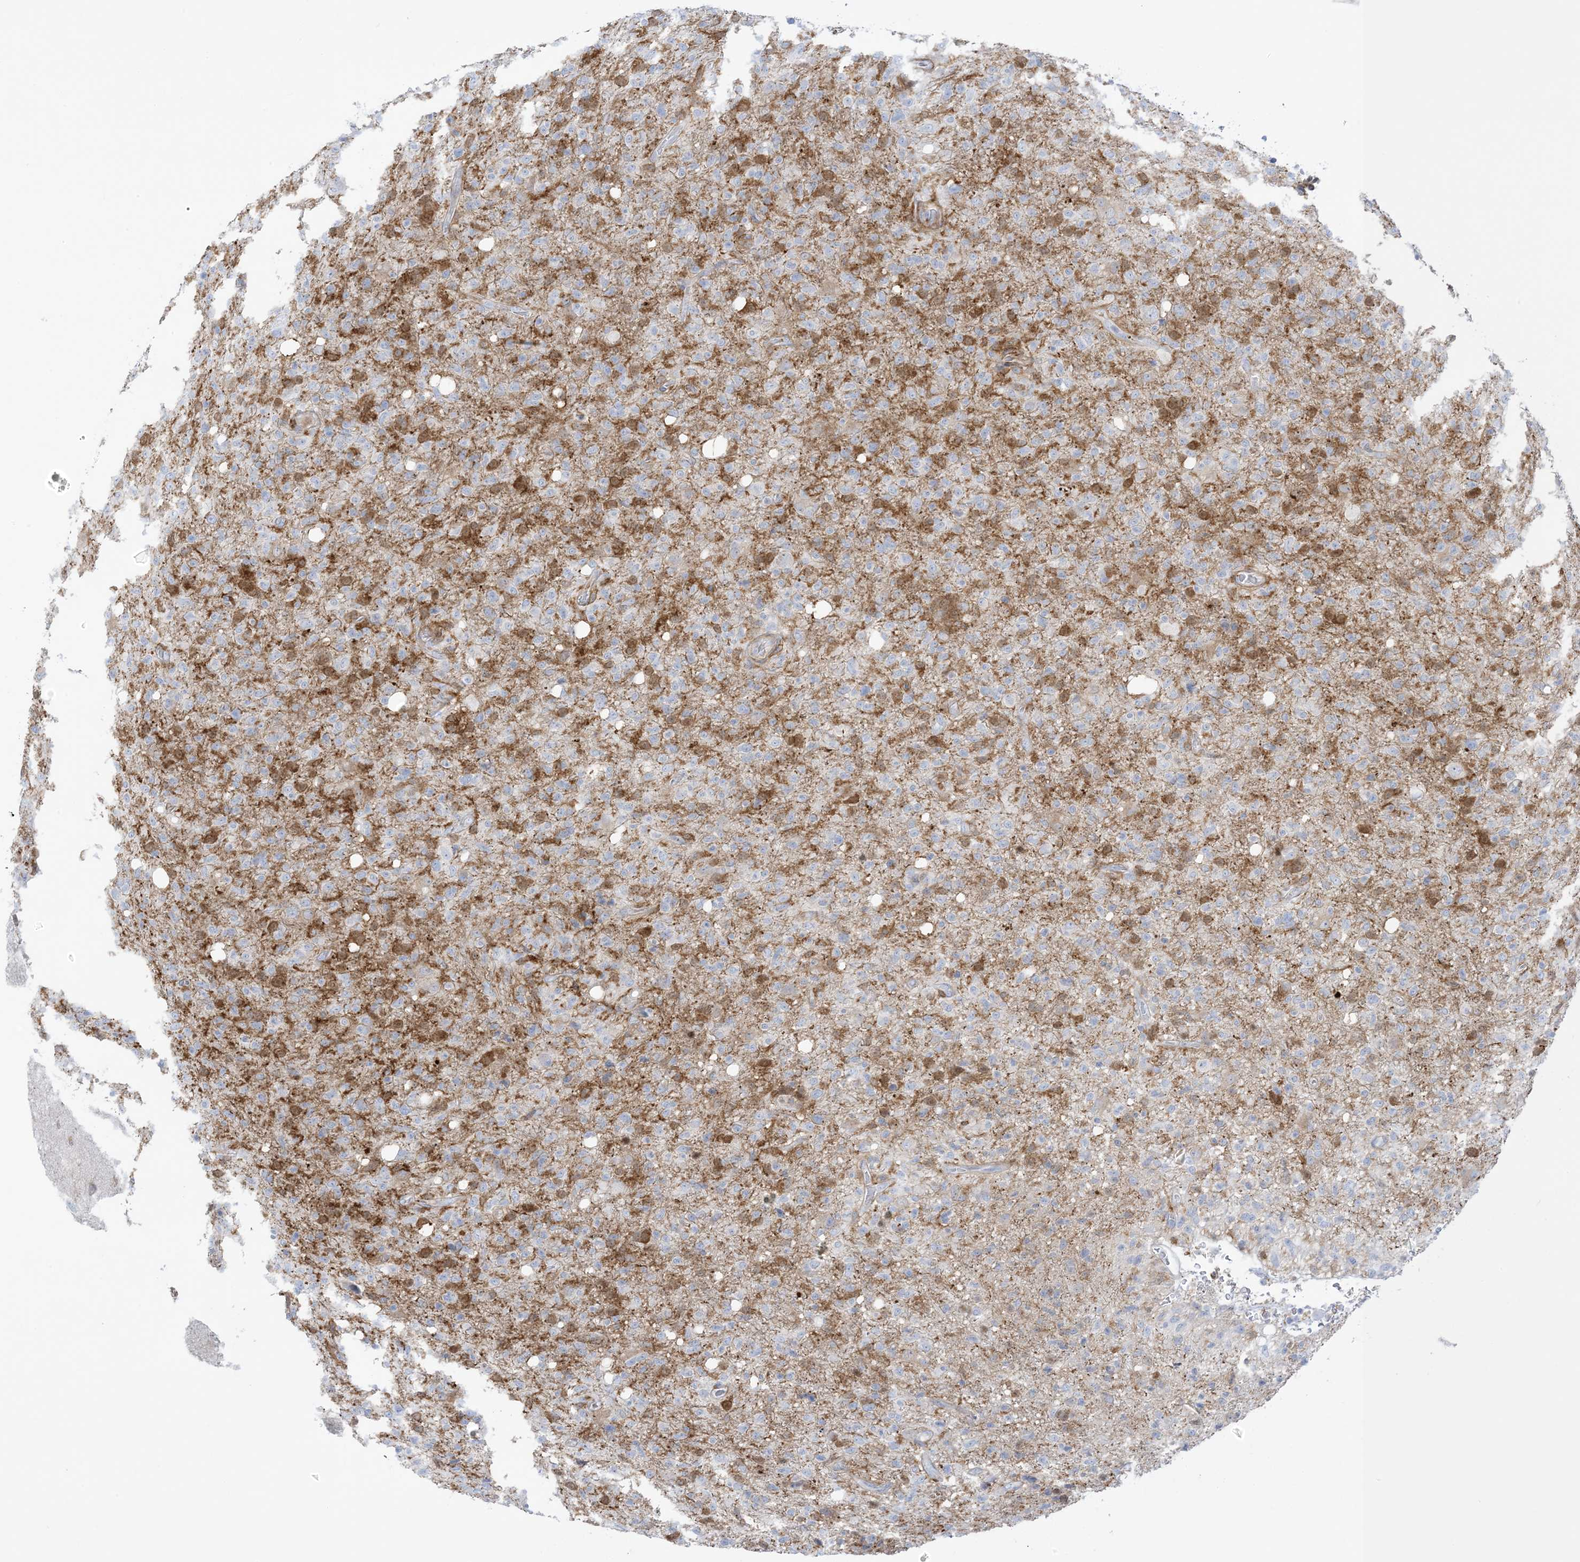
{"staining": {"intensity": "negative", "quantity": "none", "location": "none"}, "tissue": "glioma", "cell_type": "Tumor cells", "image_type": "cancer", "snomed": [{"axis": "morphology", "description": "Glioma, malignant, High grade"}, {"axis": "topography", "description": "Brain"}], "caption": "Tumor cells are negative for protein expression in human malignant high-grade glioma.", "gene": "ICMT", "patient": {"sex": "female", "age": 57}}